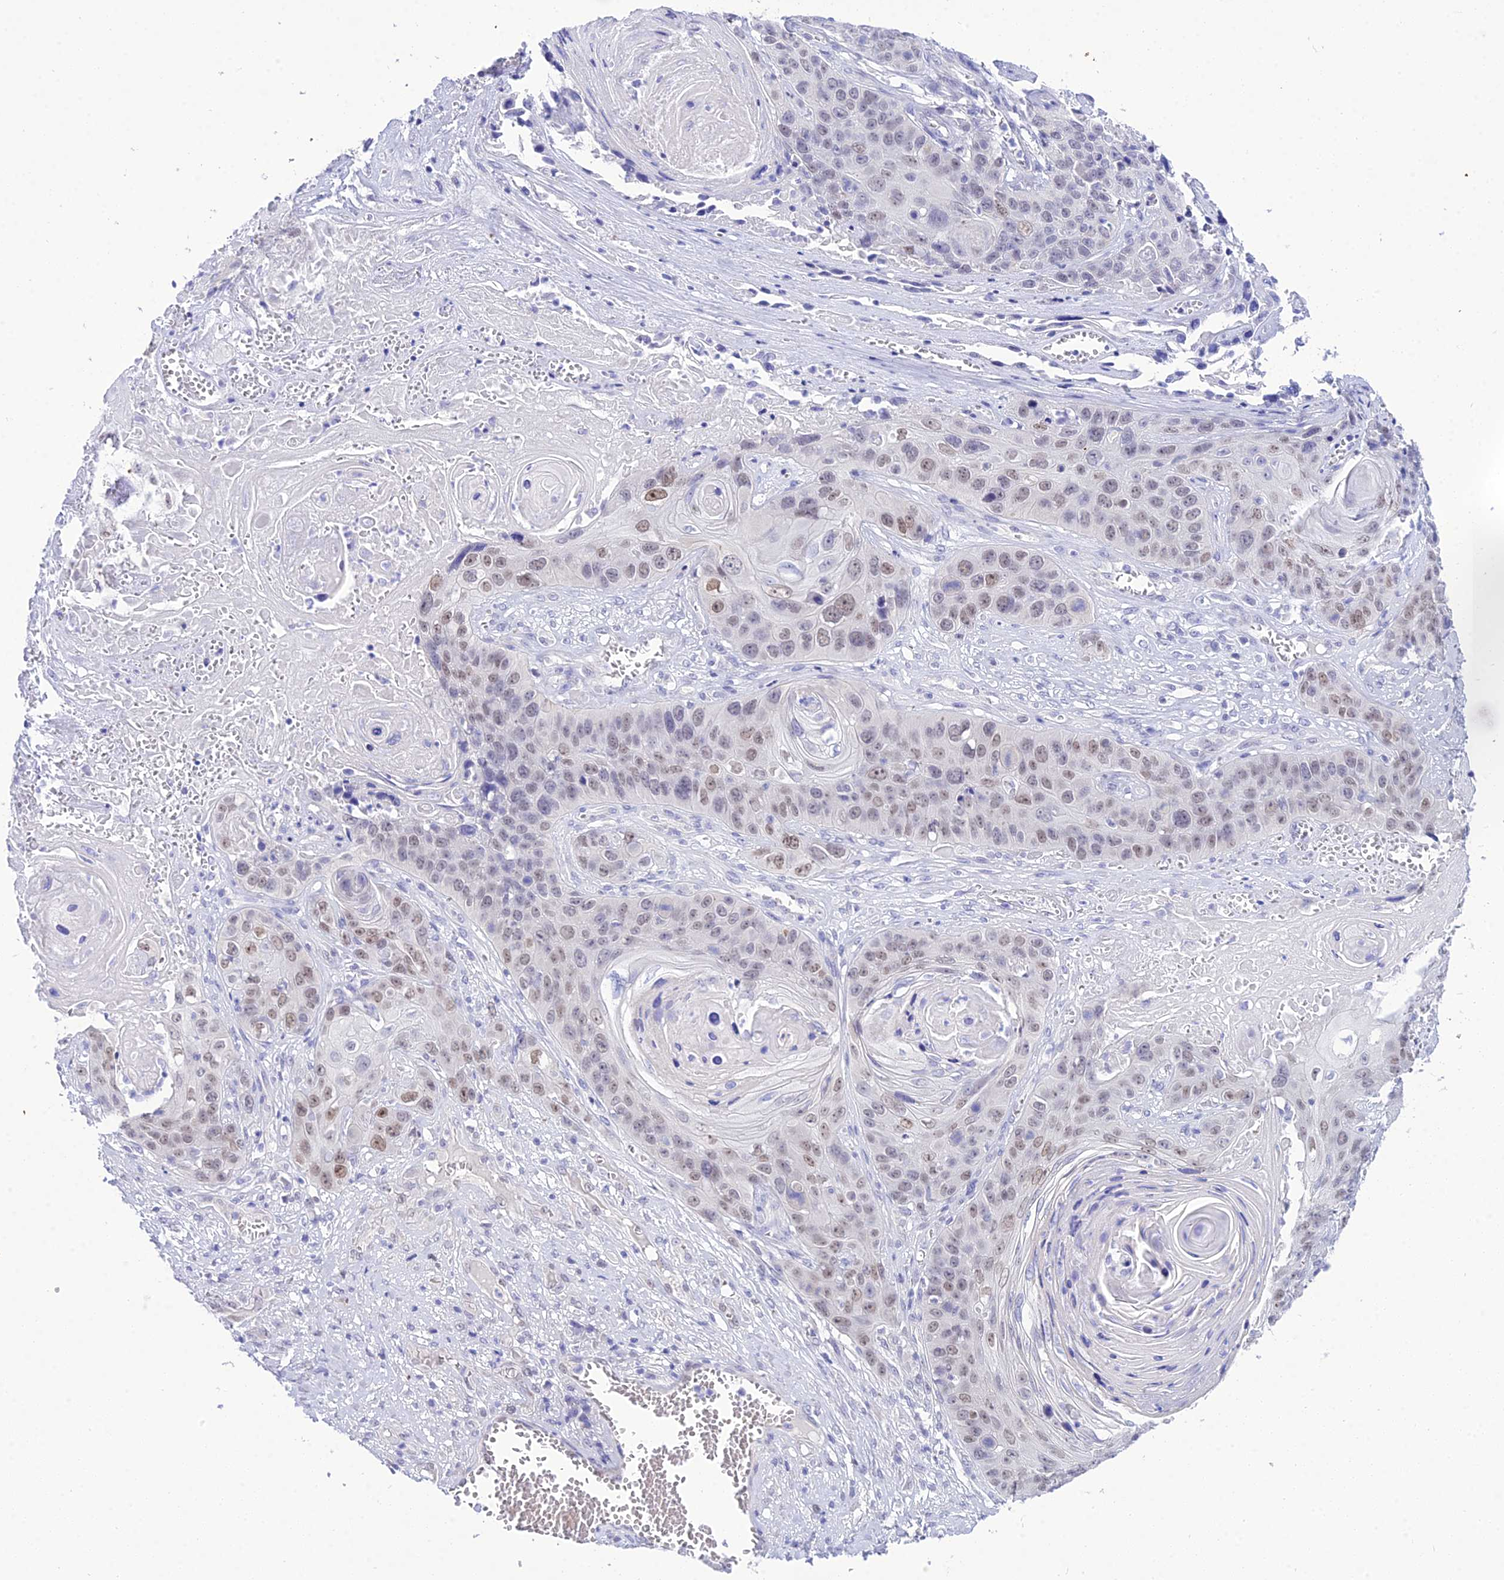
{"staining": {"intensity": "weak", "quantity": "25%-75%", "location": "nuclear"}, "tissue": "skin cancer", "cell_type": "Tumor cells", "image_type": "cancer", "snomed": [{"axis": "morphology", "description": "Squamous cell carcinoma, NOS"}, {"axis": "topography", "description": "Skin"}], "caption": "Immunohistochemistry (IHC) (DAB) staining of skin cancer shows weak nuclear protein expression in about 25%-75% of tumor cells. The staining was performed using DAB (3,3'-diaminobenzidine), with brown indicating positive protein expression. Nuclei are stained blue with hematoxylin.", "gene": "DEFB107A", "patient": {"sex": "male", "age": 55}}